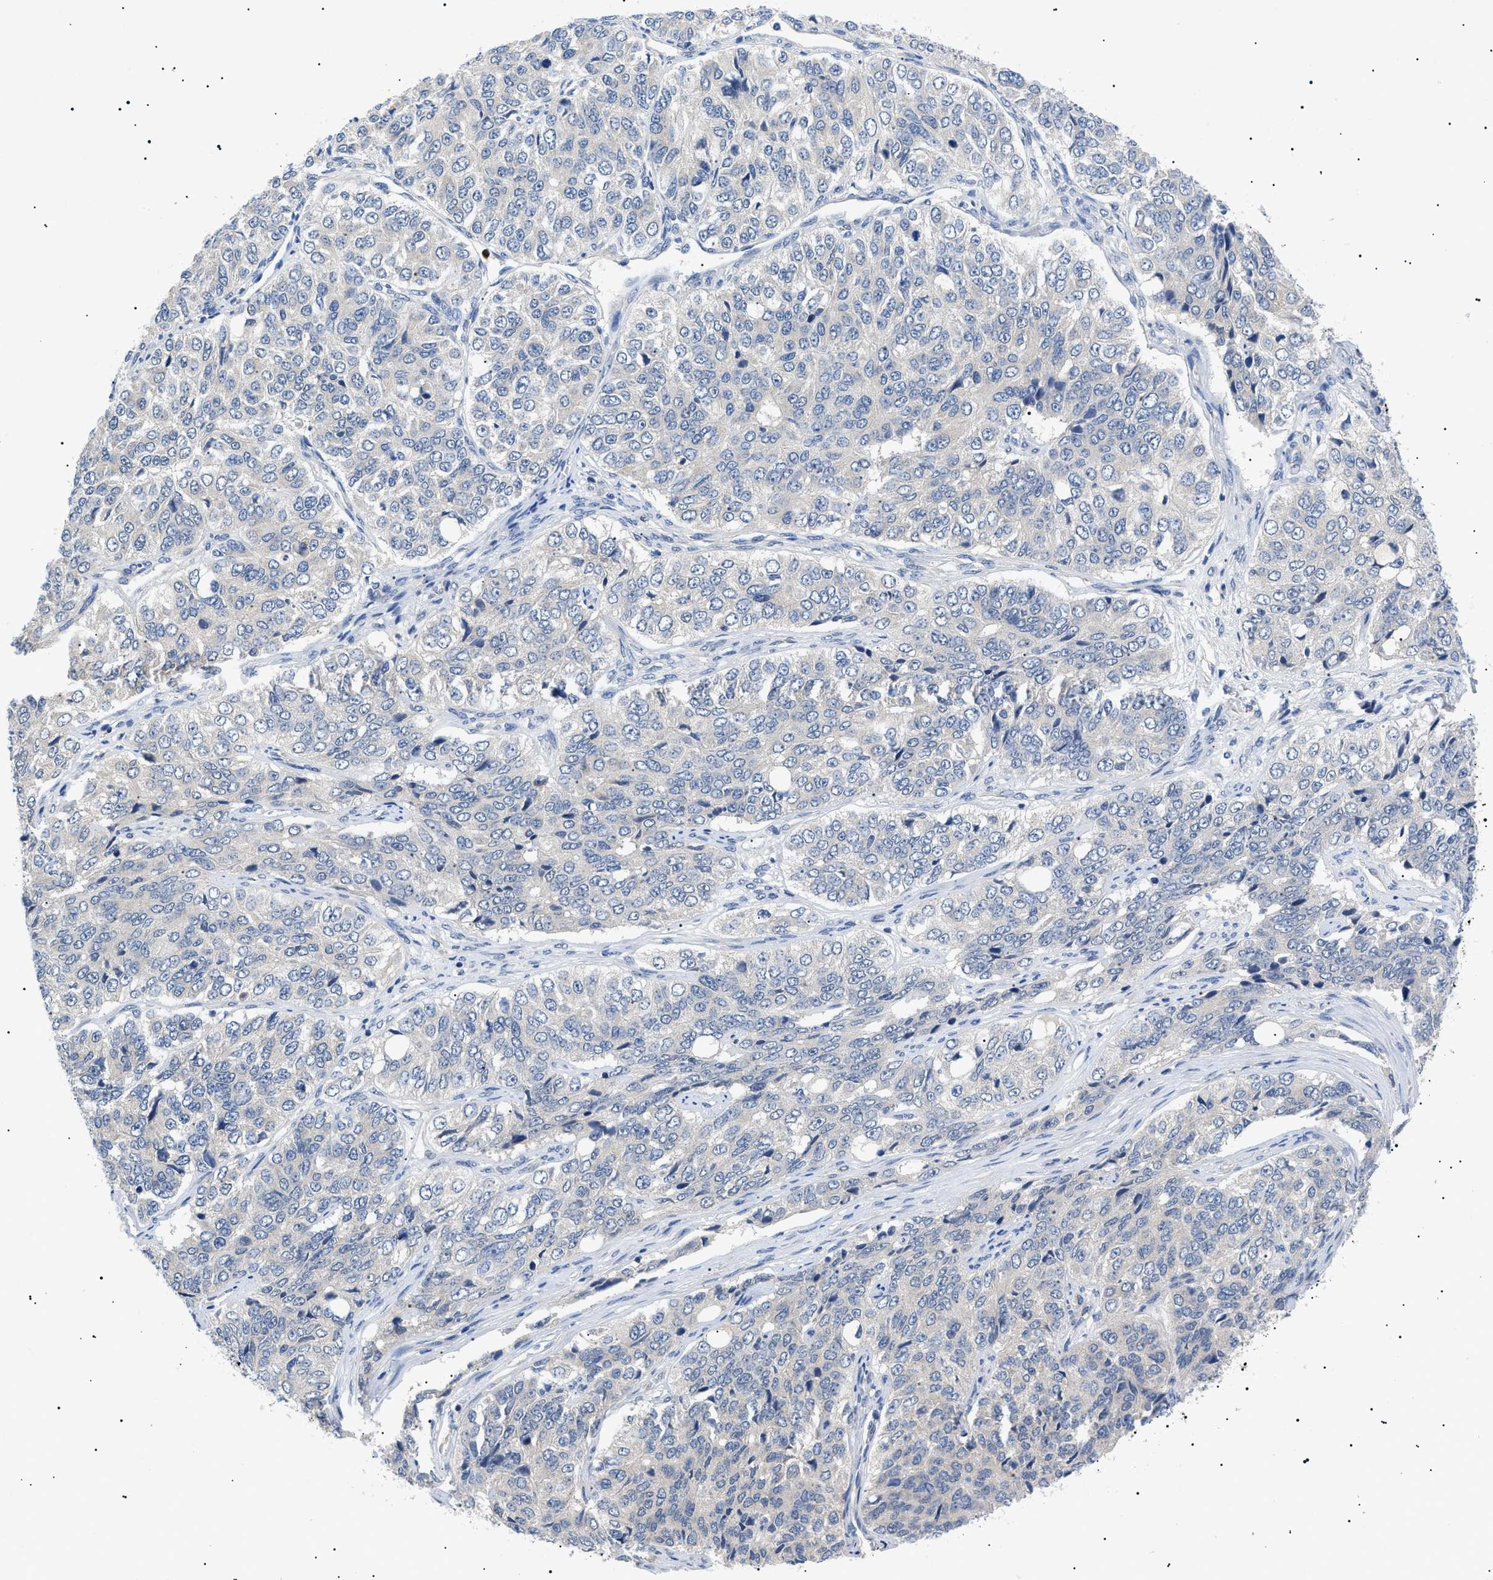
{"staining": {"intensity": "negative", "quantity": "none", "location": "none"}, "tissue": "ovarian cancer", "cell_type": "Tumor cells", "image_type": "cancer", "snomed": [{"axis": "morphology", "description": "Carcinoma, endometroid"}, {"axis": "topography", "description": "Ovary"}], "caption": "There is no significant positivity in tumor cells of endometroid carcinoma (ovarian).", "gene": "RIPK1", "patient": {"sex": "female", "age": 51}}